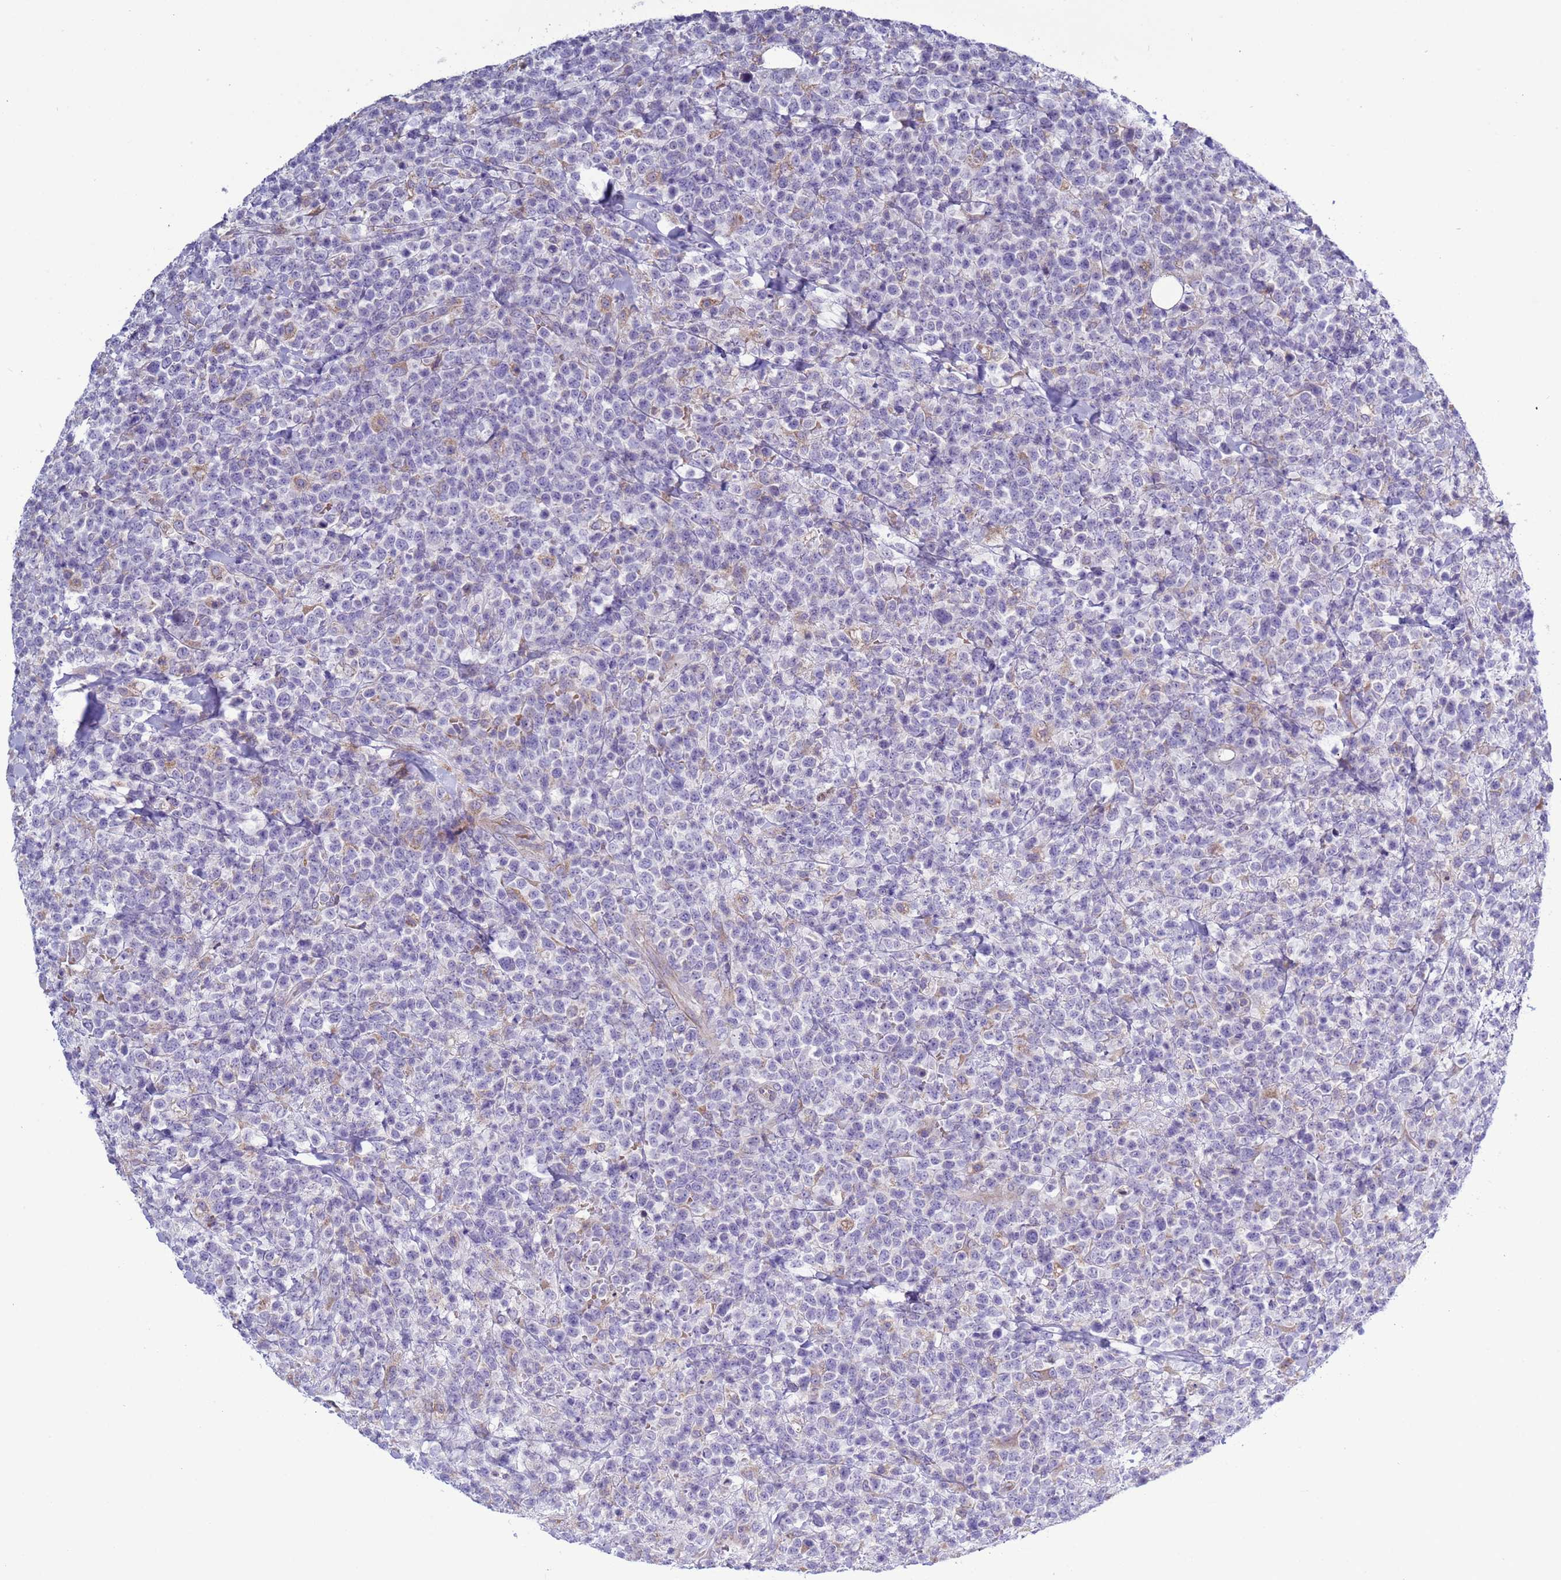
{"staining": {"intensity": "negative", "quantity": "none", "location": "none"}, "tissue": "lymphoma", "cell_type": "Tumor cells", "image_type": "cancer", "snomed": [{"axis": "morphology", "description": "Malignant lymphoma, non-Hodgkin's type, High grade"}, {"axis": "topography", "description": "Colon"}], "caption": "This is a photomicrograph of IHC staining of malignant lymphoma, non-Hodgkin's type (high-grade), which shows no expression in tumor cells.", "gene": "ABHD17B", "patient": {"sex": "female", "age": 53}}